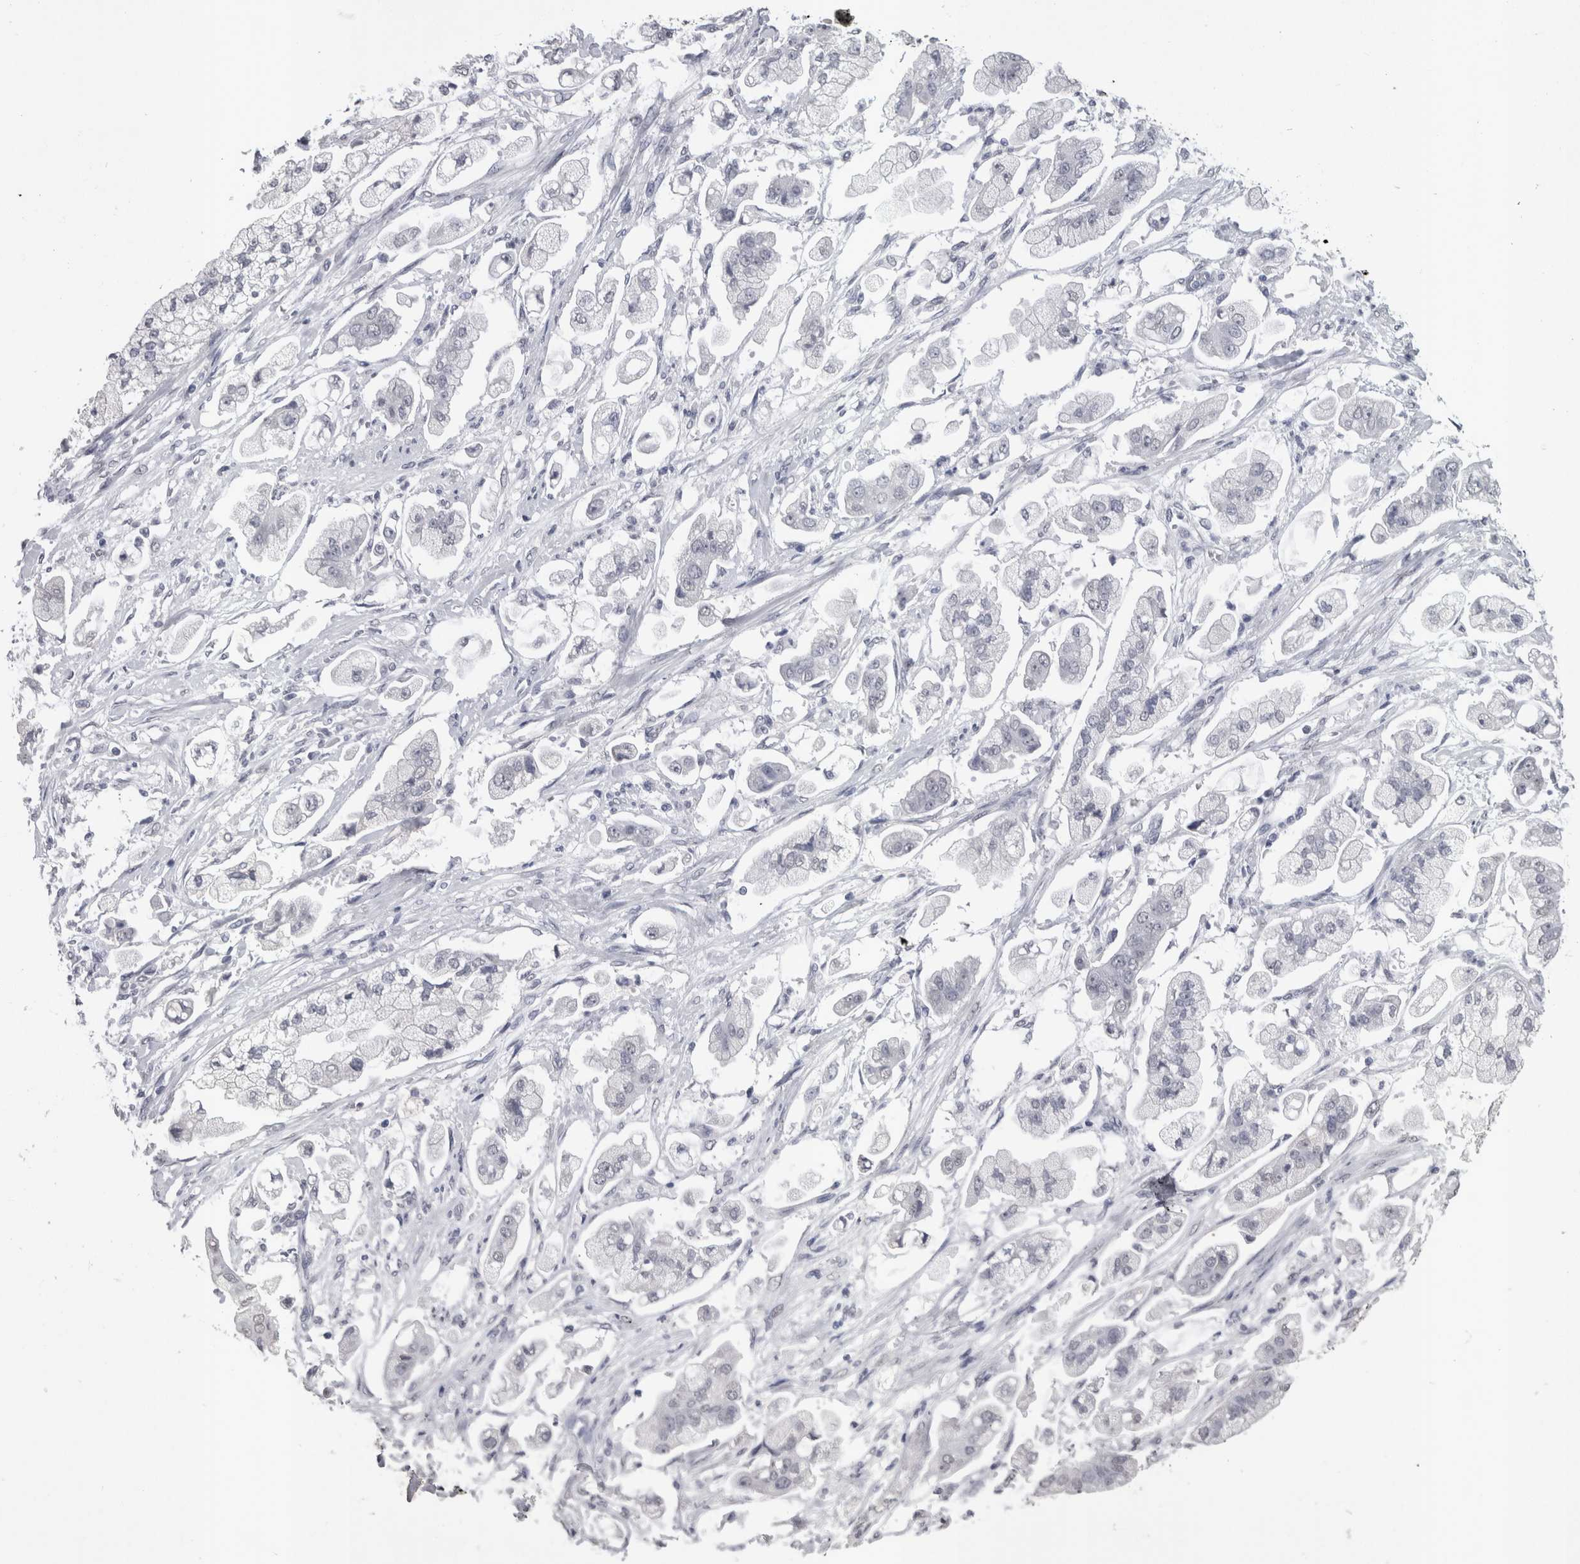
{"staining": {"intensity": "negative", "quantity": "none", "location": "none"}, "tissue": "stomach cancer", "cell_type": "Tumor cells", "image_type": "cancer", "snomed": [{"axis": "morphology", "description": "Adenocarcinoma, NOS"}, {"axis": "topography", "description": "Stomach"}], "caption": "Immunohistochemical staining of human stomach cancer (adenocarcinoma) exhibits no significant positivity in tumor cells. (IHC, brightfield microscopy, high magnification).", "gene": "PAX5", "patient": {"sex": "male", "age": 62}}